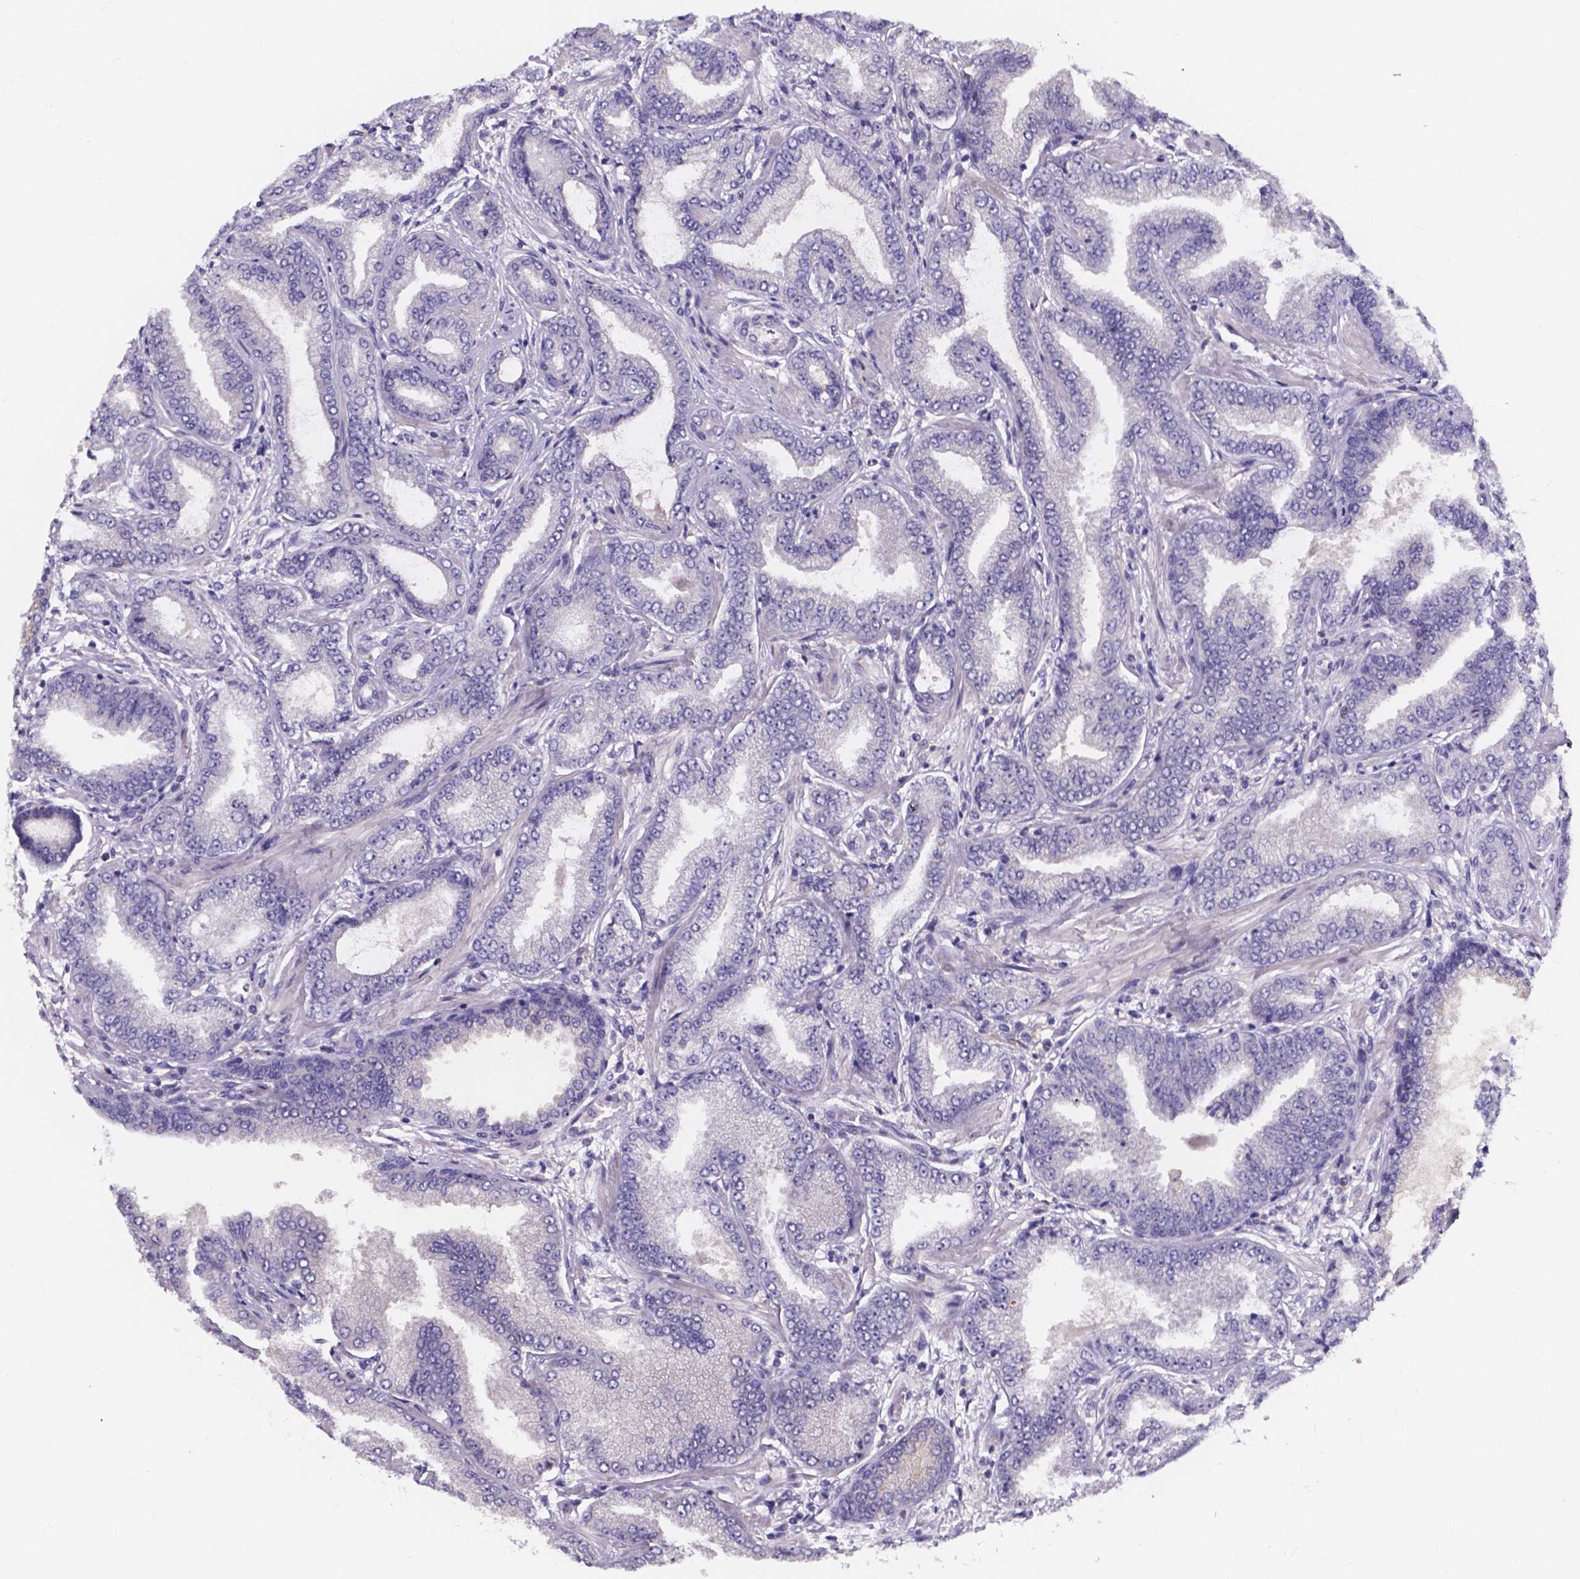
{"staining": {"intensity": "negative", "quantity": "none", "location": "none"}, "tissue": "prostate cancer", "cell_type": "Tumor cells", "image_type": "cancer", "snomed": [{"axis": "morphology", "description": "Adenocarcinoma, Low grade"}, {"axis": "topography", "description": "Prostate"}], "caption": "Human prostate cancer stained for a protein using immunohistochemistry reveals no staining in tumor cells.", "gene": "SPOCD1", "patient": {"sex": "male", "age": 55}}